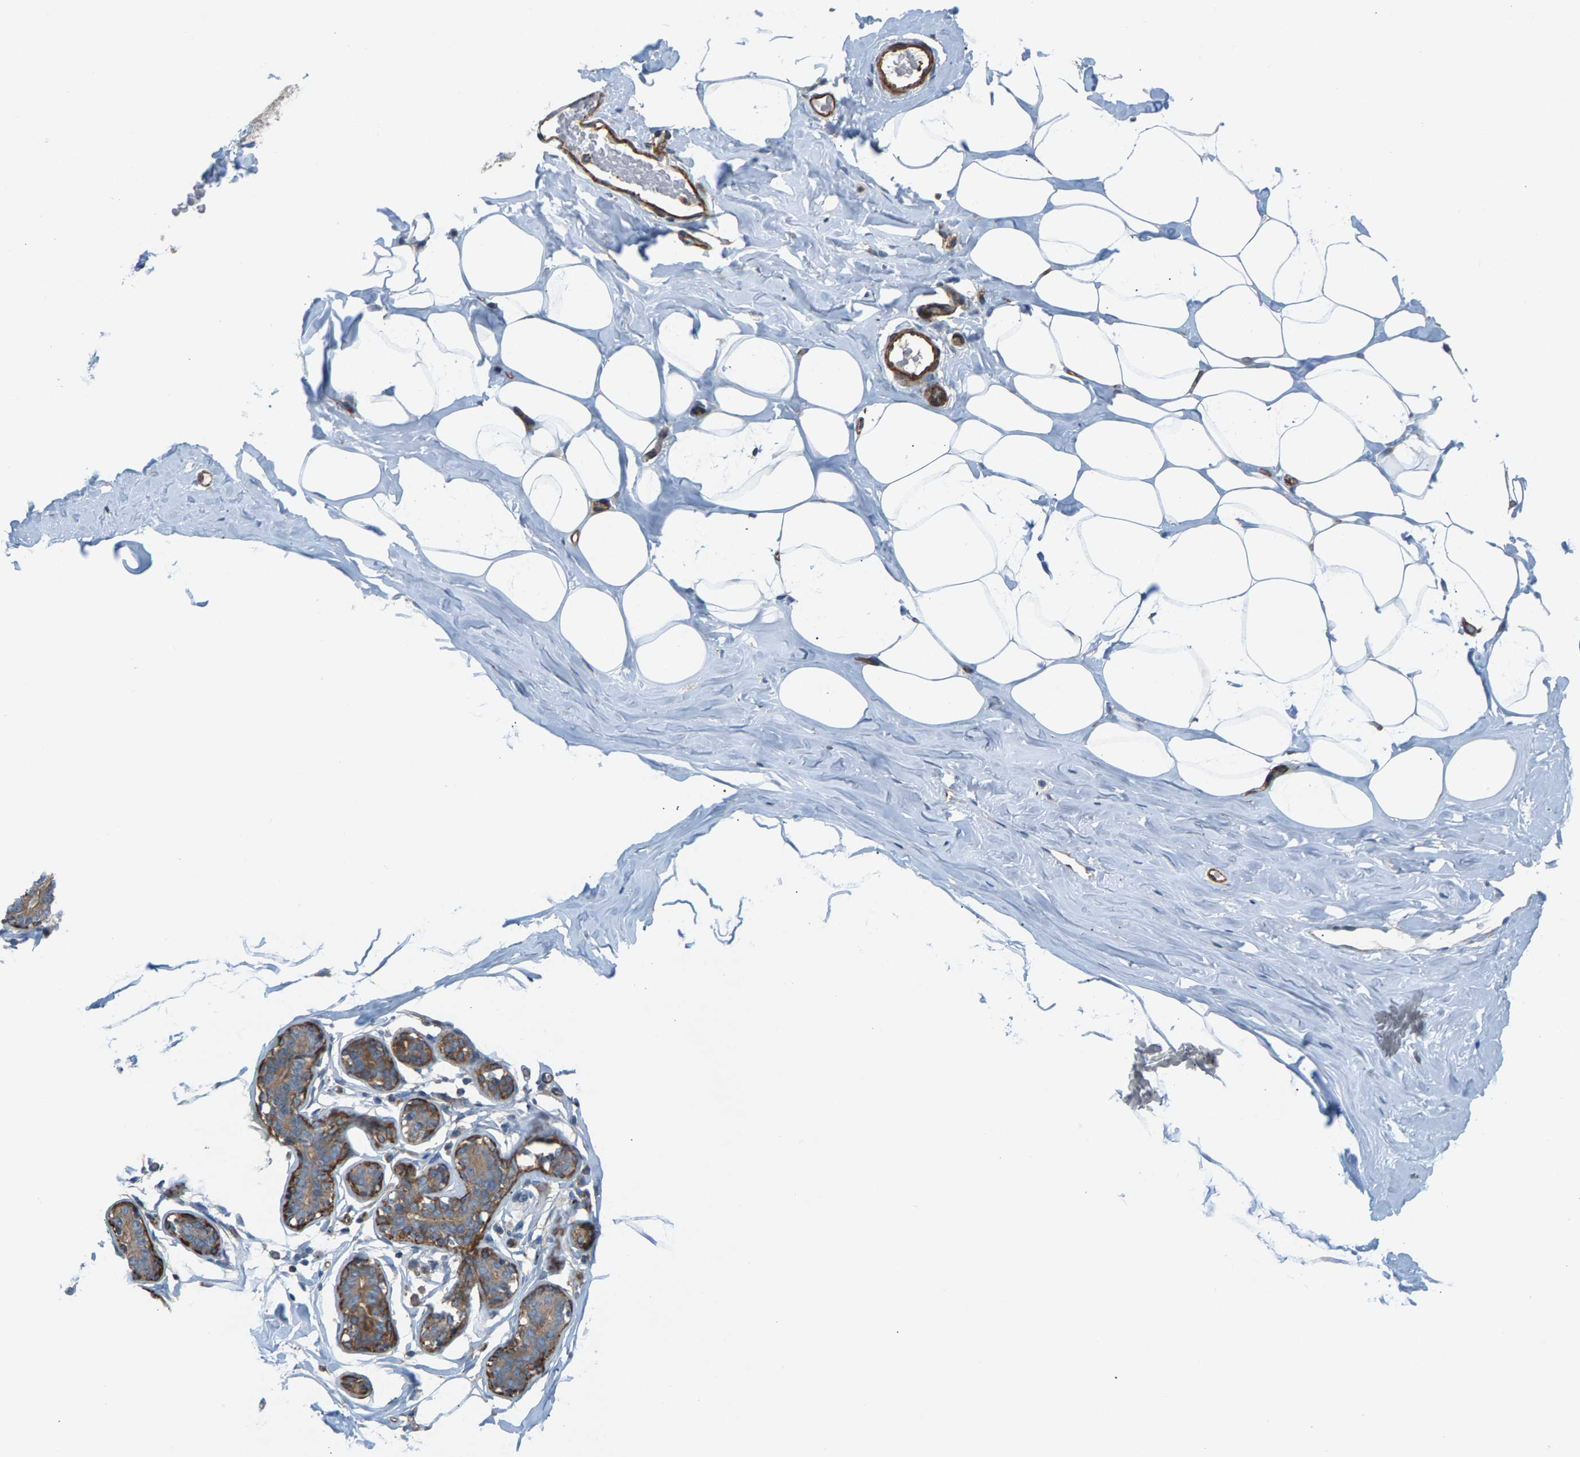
{"staining": {"intensity": "moderate", "quantity": ">75%", "location": "cytoplasmic/membranous"}, "tissue": "adipose tissue", "cell_type": "Adipocytes", "image_type": "normal", "snomed": [{"axis": "morphology", "description": "Normal tissue, NOS"}, {"axis": "morphology", "description": "Fibrosis, NOS"}, {"axis": "topography", "description": "Breast"}, {"axis": "topography", "description": "Adipose tissue"}], "caption": "Normal adipose tissue was stained to show a protein in brown. There is medium levels of moderate cytoplasmic/membranous staining in approximately >75% of adipocytes.", "gene": "PDCL", "patient": {"sex": "female", "age": 39}}